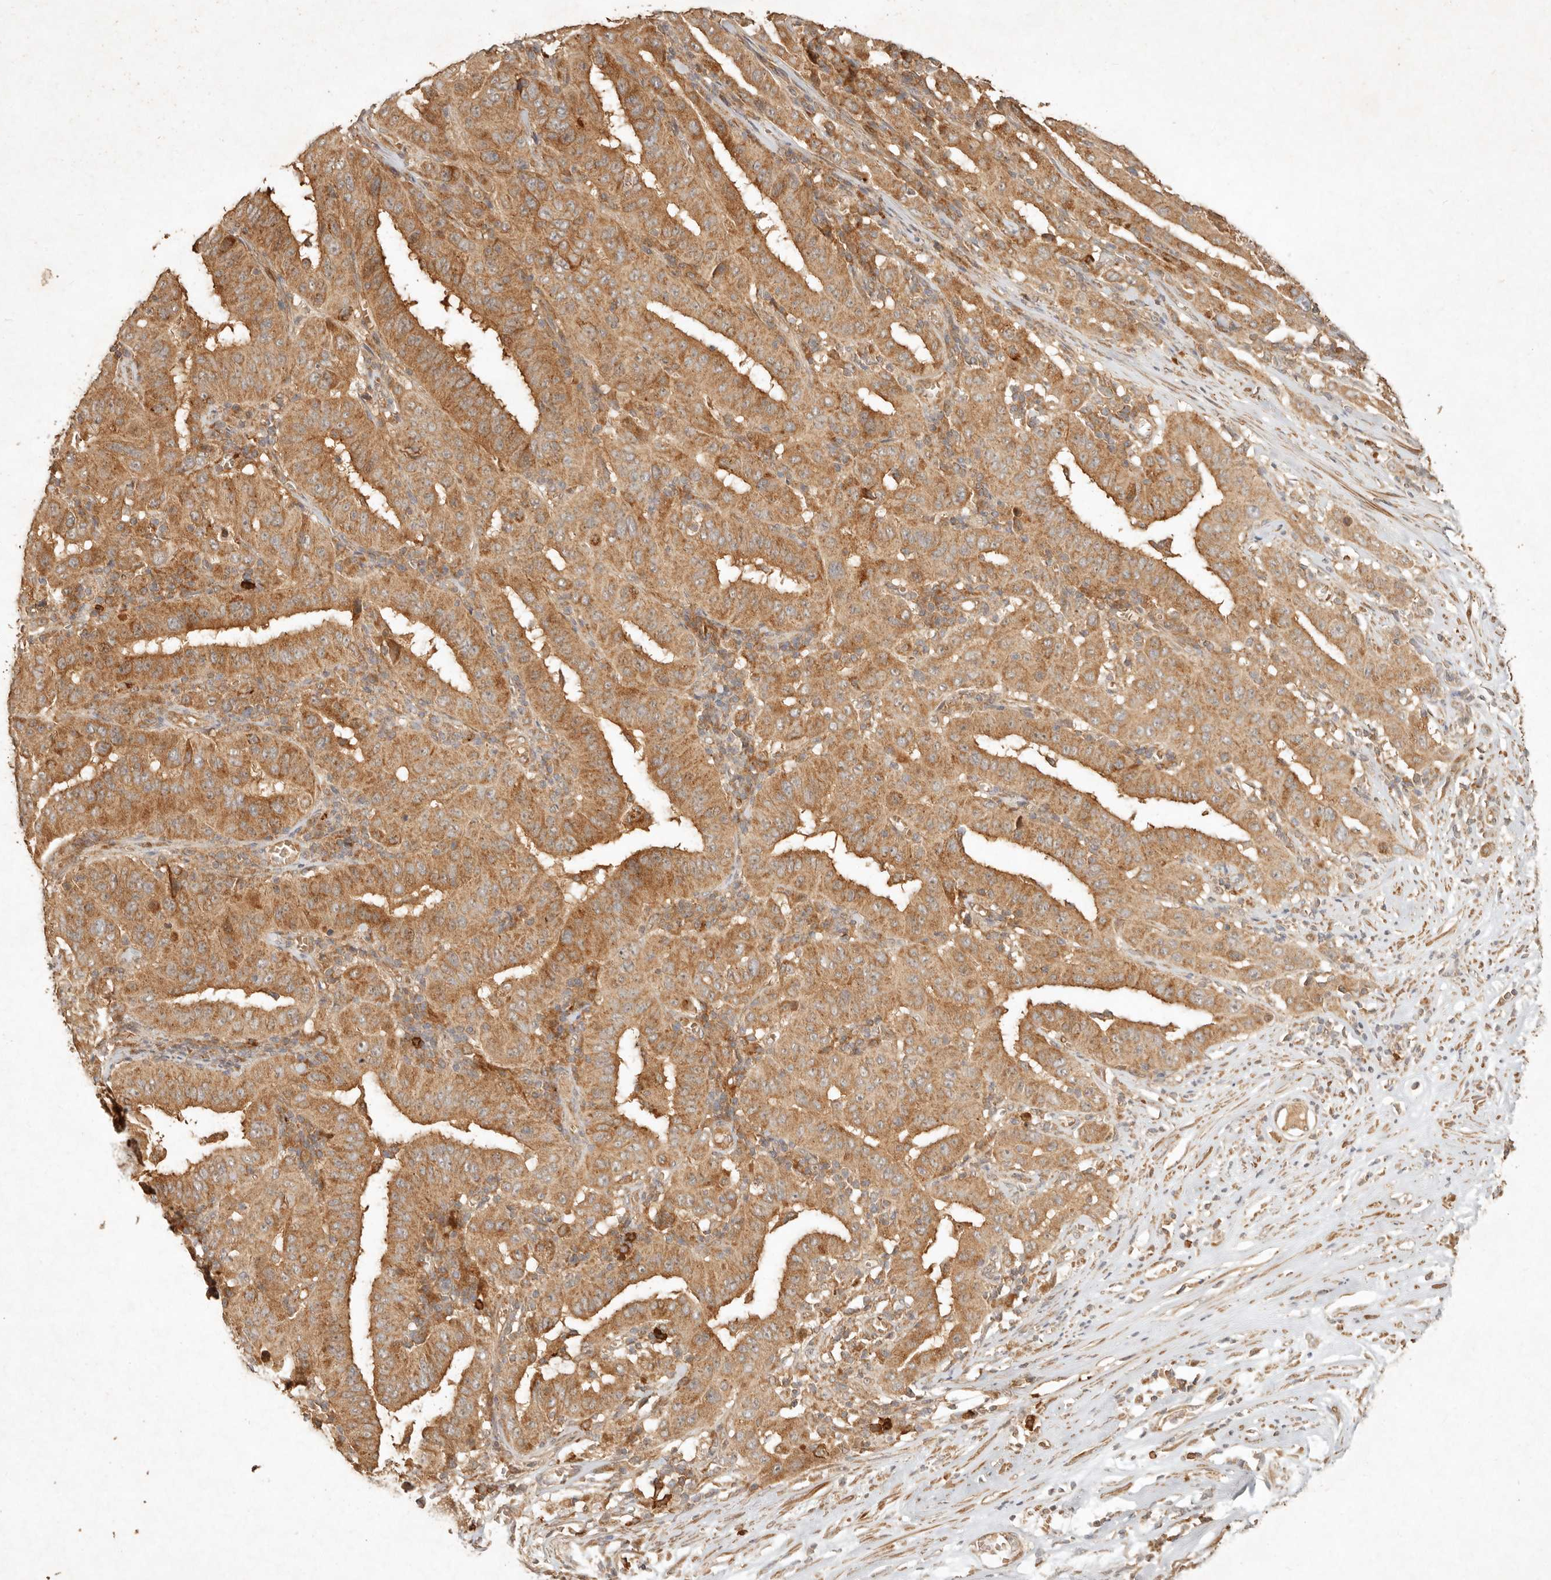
{"staining": {"intensity": "moderate", "quantity": ">75%", "location": "cytoplasmic/membranous"}, "tissue": "pancreatic cancer", "cell_type": "Tumor cells", "image_type": "cancer", "snomed": [{"axis": "morphology", "description": "Adenocarcinoma, NOS"}, {"axis": "topography", "description": "Pancreas"}], "caption": "Protein staining of pancreatic adenocarcinoma tissue demonstrates moderate cytoplasmic/membranous expression in about >75% of tumor cells.", "gene": "CLEC4C", "patient": {"sex": "male", "age": 63}}